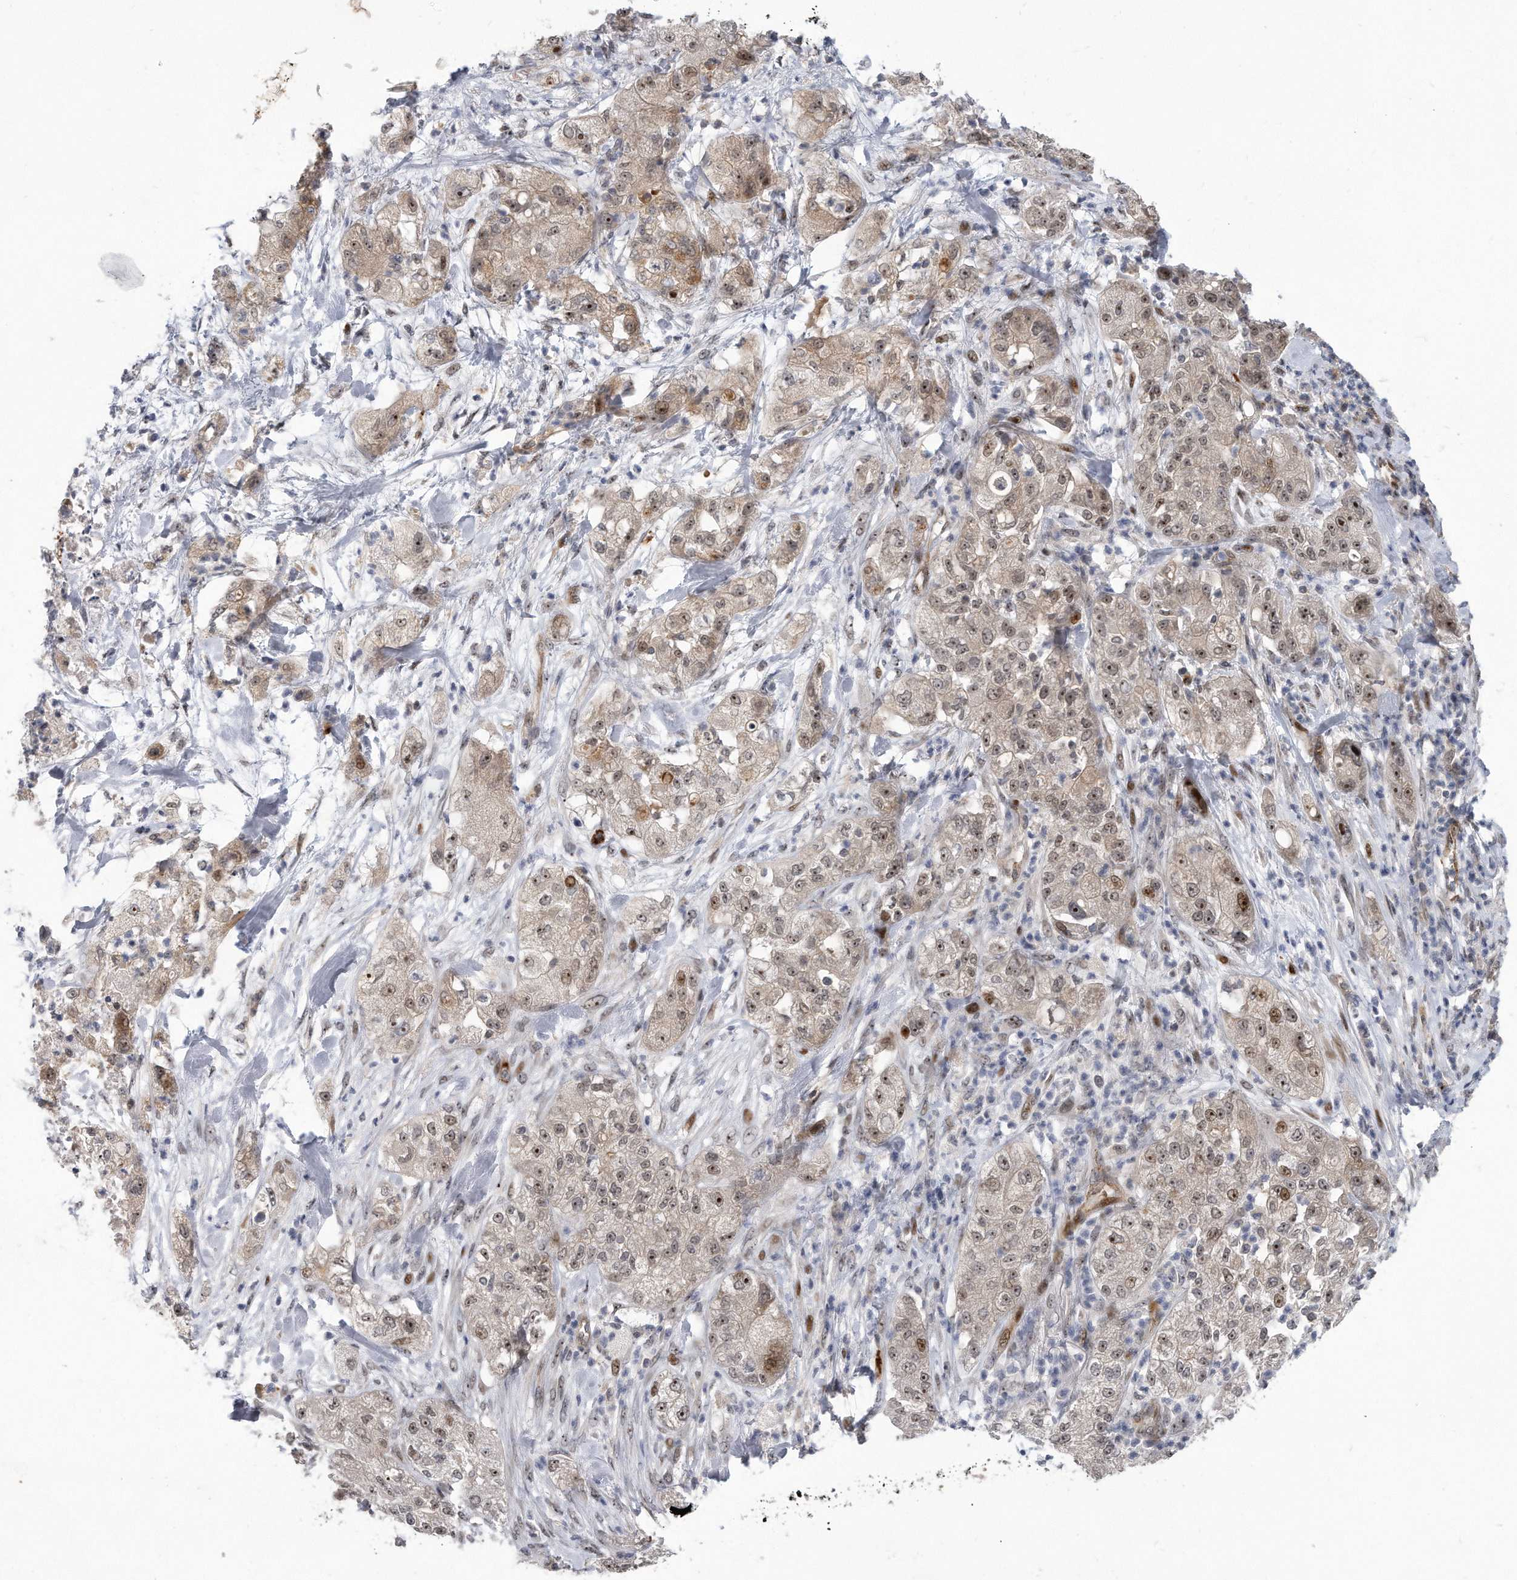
{"staining": {"intensity": "weak", "quantity": "25%-75%", "location": "cytoplasmic/membranous,nuclear"}, "tissue": "pancreatic cancer", "cell_type": "Tumor cells", "image_type": "cancer", "snomed": [{"axis": "morphology", "description": "Adenocarcinoma, NOS"}, {"axis": "topography", "description": "Pancreas"}], "caption": "Pancreatic cancer (adenocarcinoma) was stained to show a protein in brown. There is low levels of weak cytoplasmic/membranous and nuclear expression in approximately 25%-75% of tumor cells.", "gene": "PGBD2", "patient": {"sex": "female", "age": 78}}